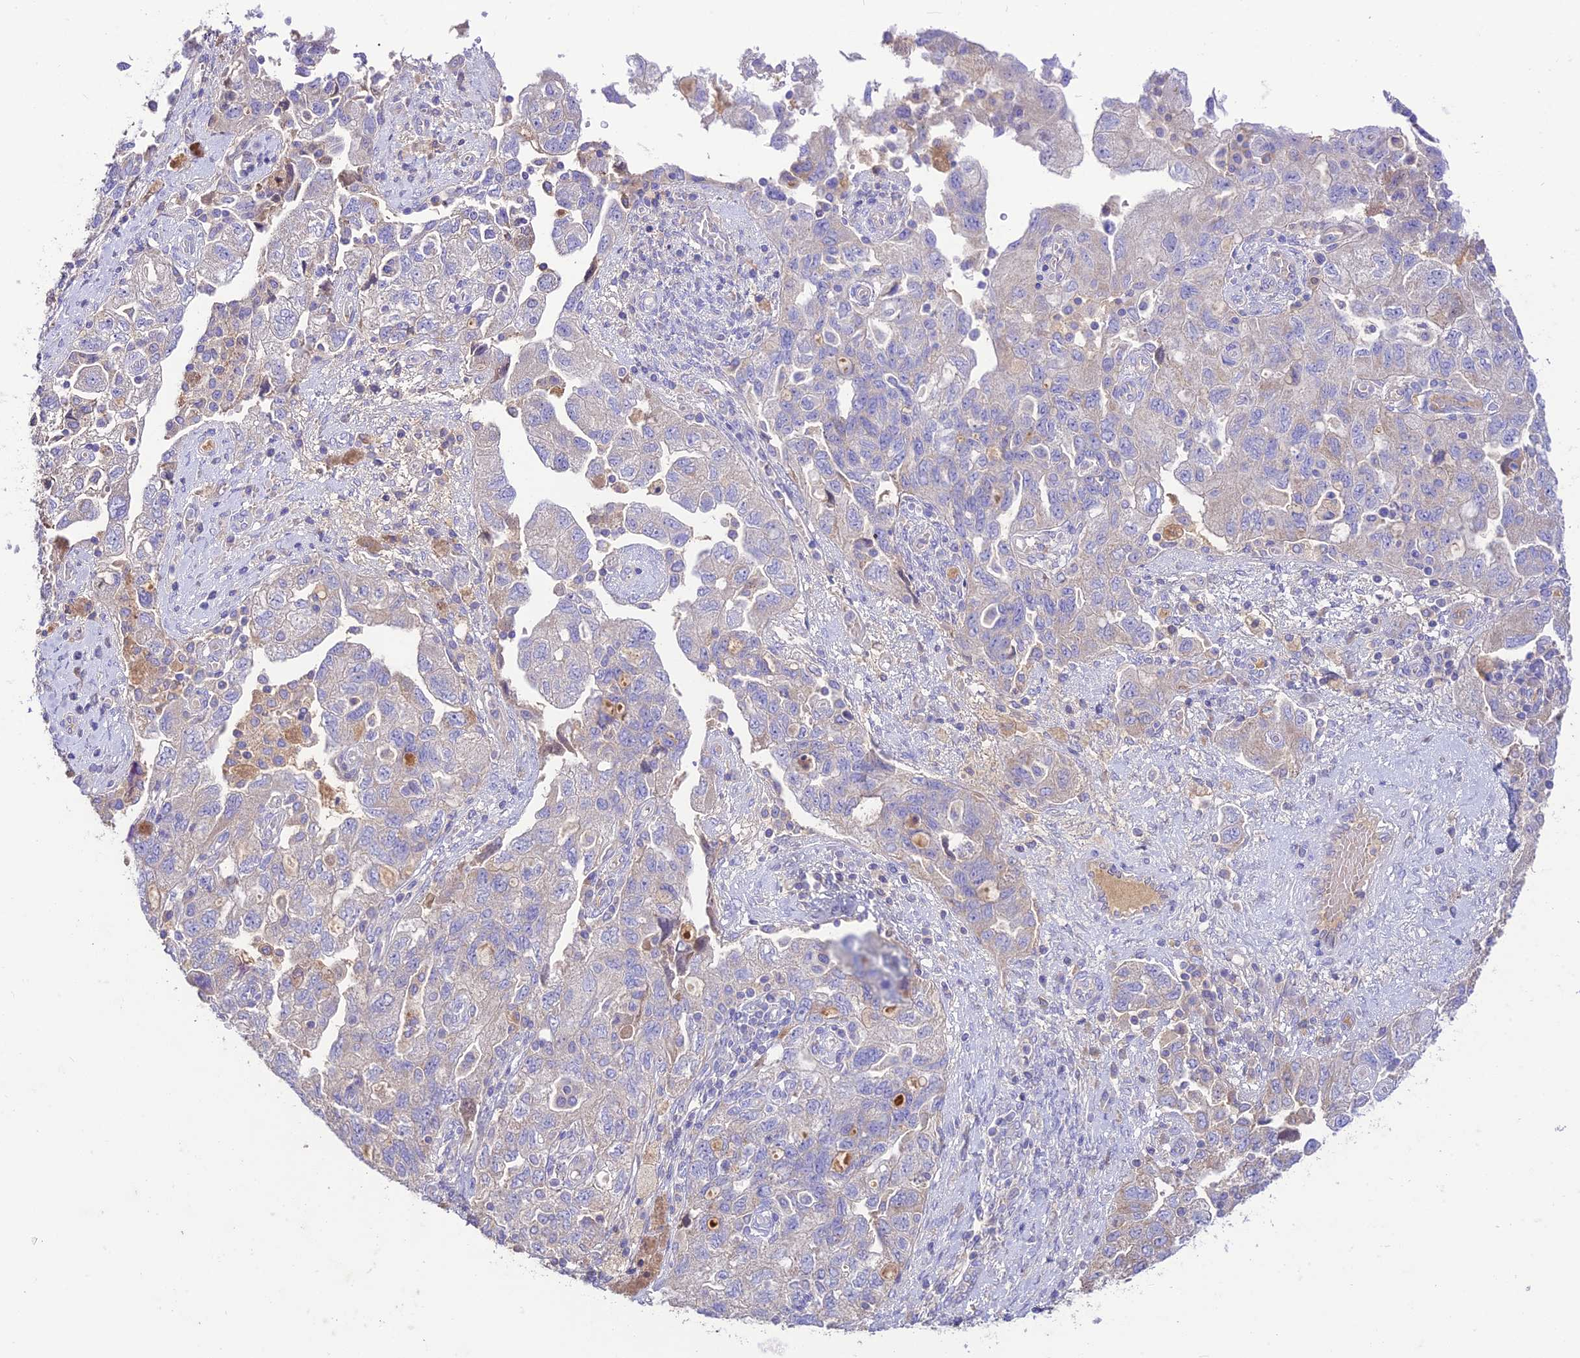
{"staining": {"intensity": "negative", "quantity": "none", "location": "none"}, "tissue": "ovarian cancer", "cell_type": "Tumor cells", "image_type": "cancer", "snomed": [{"axis": "morphology", "description": "Carcinoma, NOS"}, {"axis": "morphology", "description": "Cystadenocarcinoma, serous, NOS"}, {"axis": "topography", "description": "Ovary"}], "caption": "An image of human serous cystadenocarcinoma (ovarian) is negative for staining in tumor cells. The staining is performed using DAB brown chromogen with nuclei counter-stained in using hematoxylin.", "gene": "NLRP9", "patient": {"sex": "female", "age": 69}}